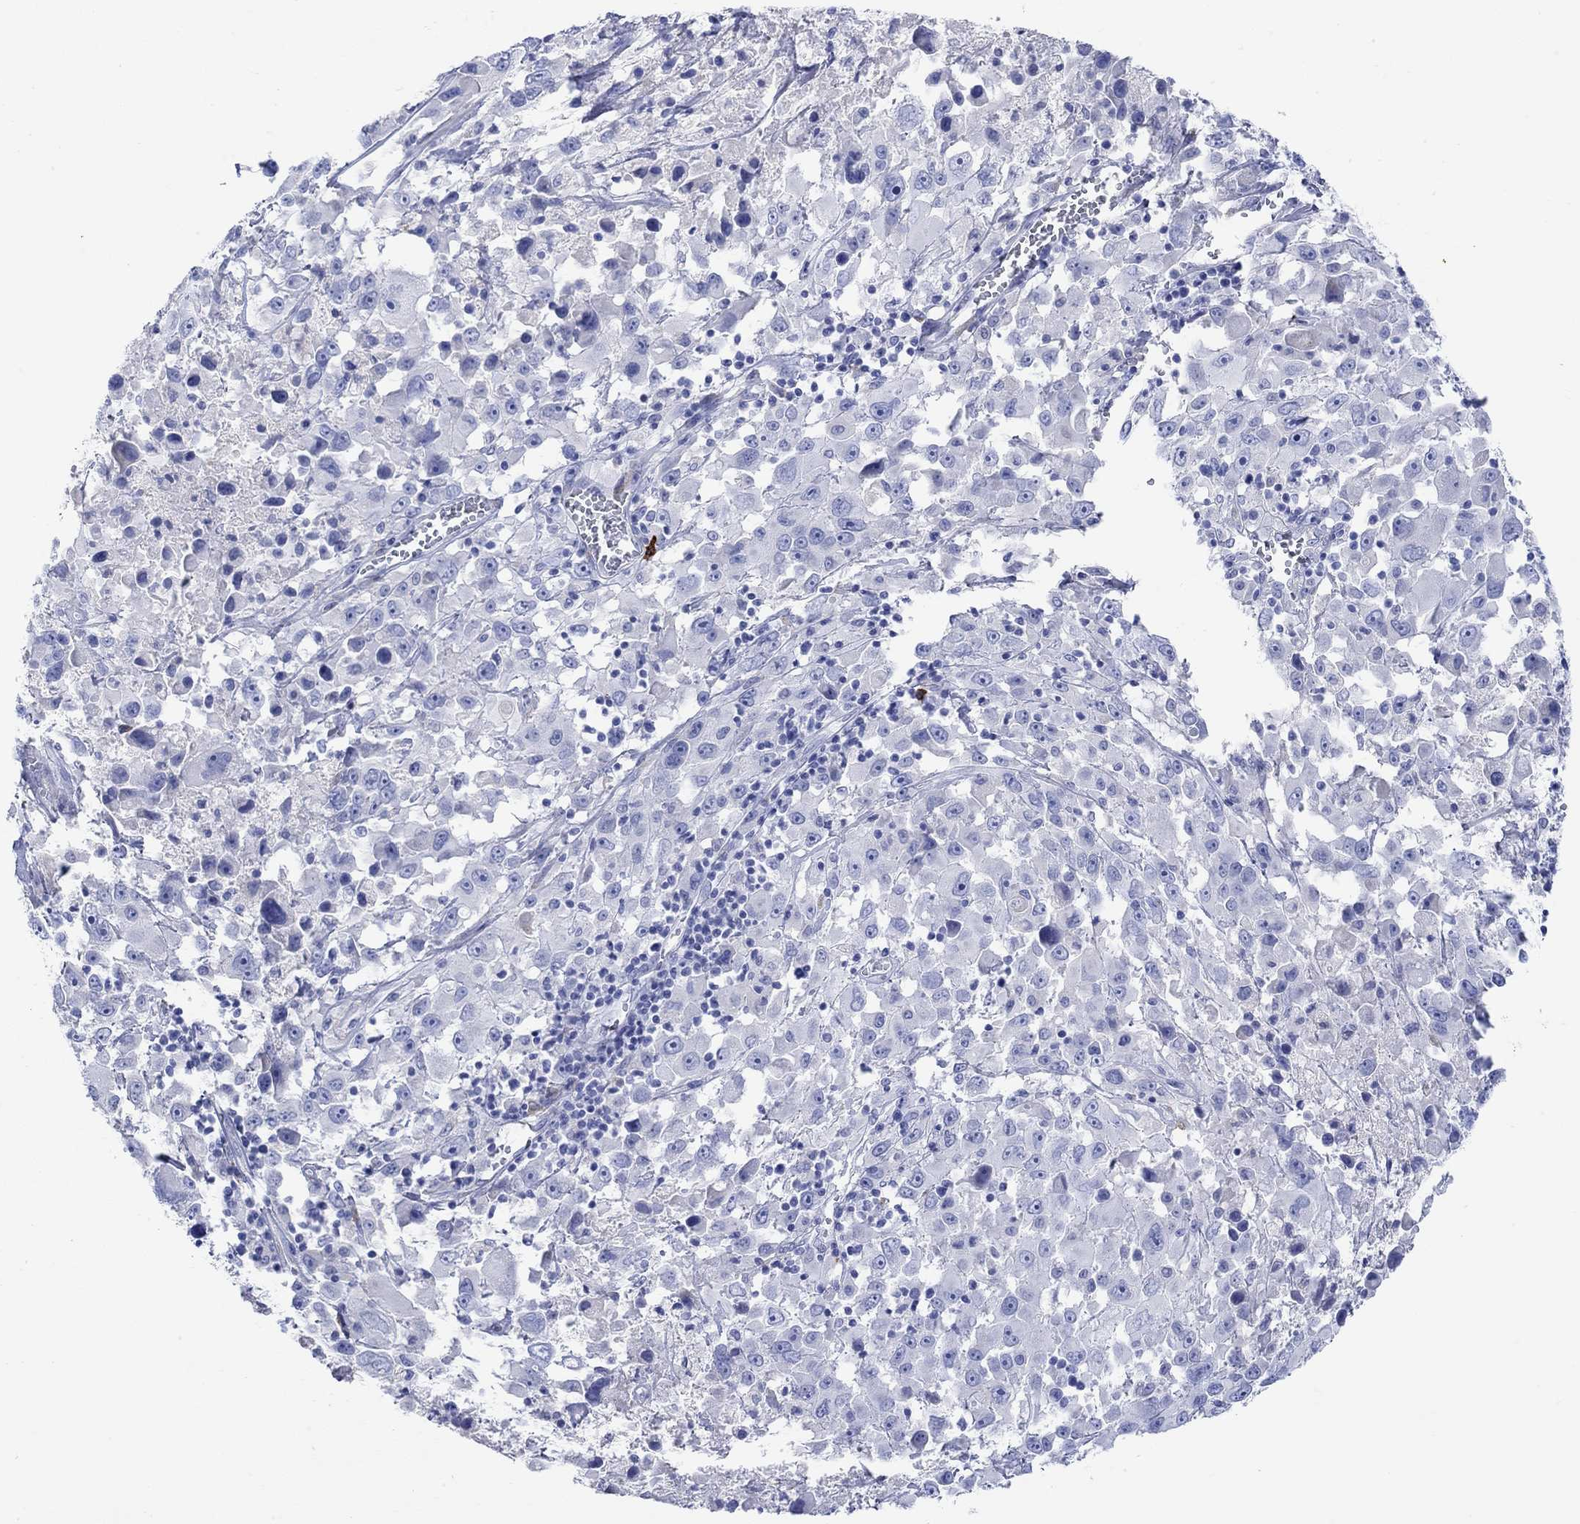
{"staining": {"intensity": "negative", "quantity": "none", "location": "none"}, "tissue": "melanoma", "cell_type": "Tumor cells", "image_type": "cancer", "snomed": [{"axis": "morphology", "description": "Malignant melanoma, Metastatic site"}, {"axis": "topography", "description": "Lymph node"}], "caption": "This micrograph is of melanoma stained with immunohistochemistry to label a protein in brown with the nuclei are counter-stained blue. There is no expression in tumor cells.", "gene": "P2RY6", "patient": {"sex": "male", "age": 50}}